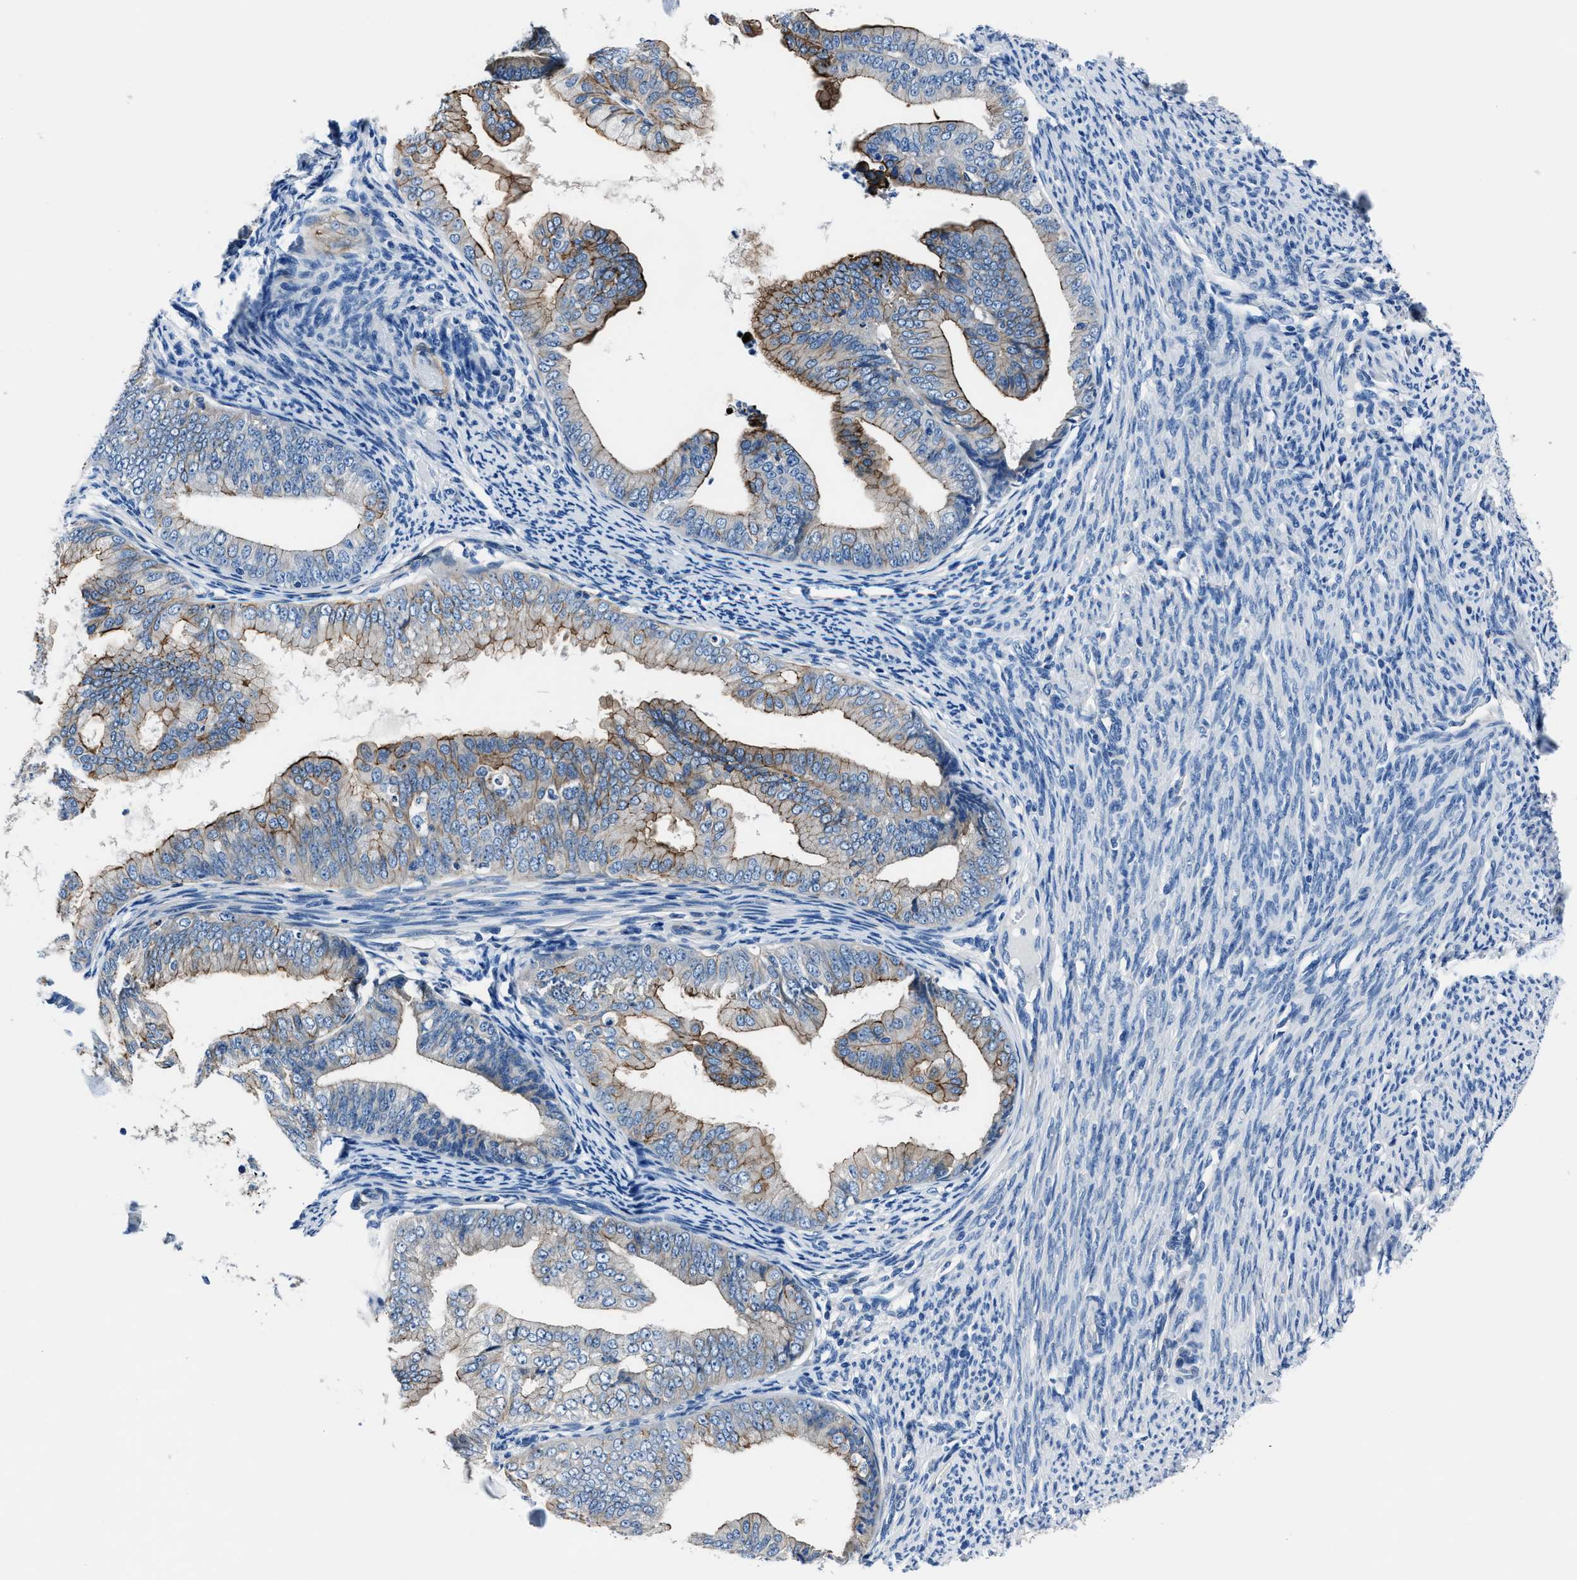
{"staining": {"intensity": "moderate", "quantity": "25%-75%", "location": "cytoplasmic/membranous"}, "tissue": "endometrial cancer", "cell_type": "Tumor cells", "image_type": "cancer", "snomed": [{"axis": "morphology", "description": "Adenocarcinoma, NOS"}, {"axis": "topography", "description": "Endometrium"}], "caption": "Immunohistochemistry image of endometrial adenocarcinoma stained for a protein (brown), which reveals medium levels of moderate cytoplasmic/membranous positivity in about 25%-75% of tumor cells.", "gene": "LMO7", "patient": {"sex": "female", "age": 63}}